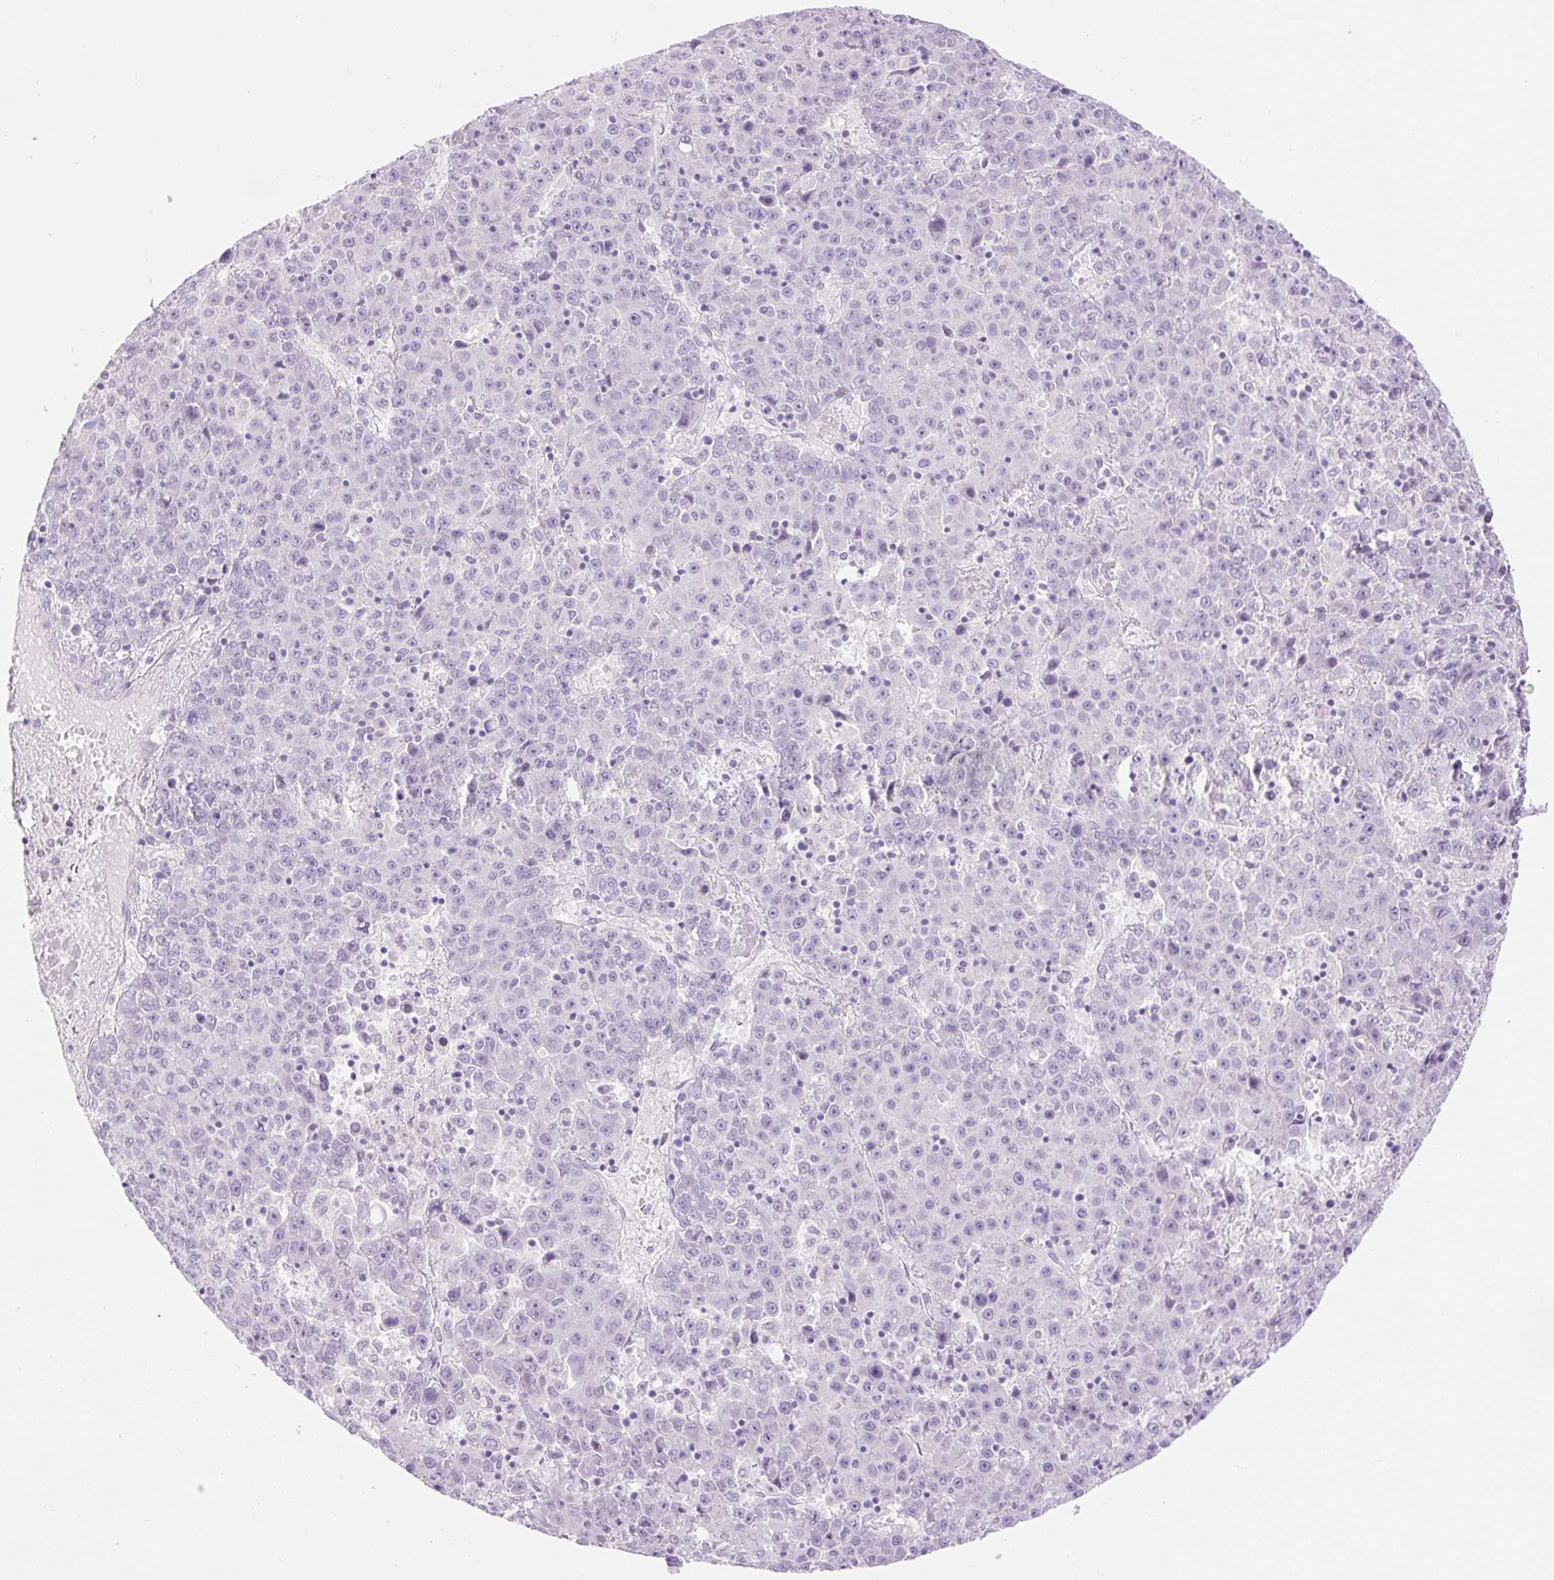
{"staining": {"intensity": "negative", "quantity": "none", "location": "none"}, "tissue": "liver cancer", "cell_type": "Tumor cells", "image_type": "cancer", "snomed": [{"axis": "morphology", "description": "Carcinoma, Hepatocellular, NOS"}, {"axis": "topography", "description": "Liver"}], "caption": "Immunohistochemistry of liver cancer displays no staining in tumor cells.", "gene": "SP140L", "patient": {"sex": "female", "age": 53}}